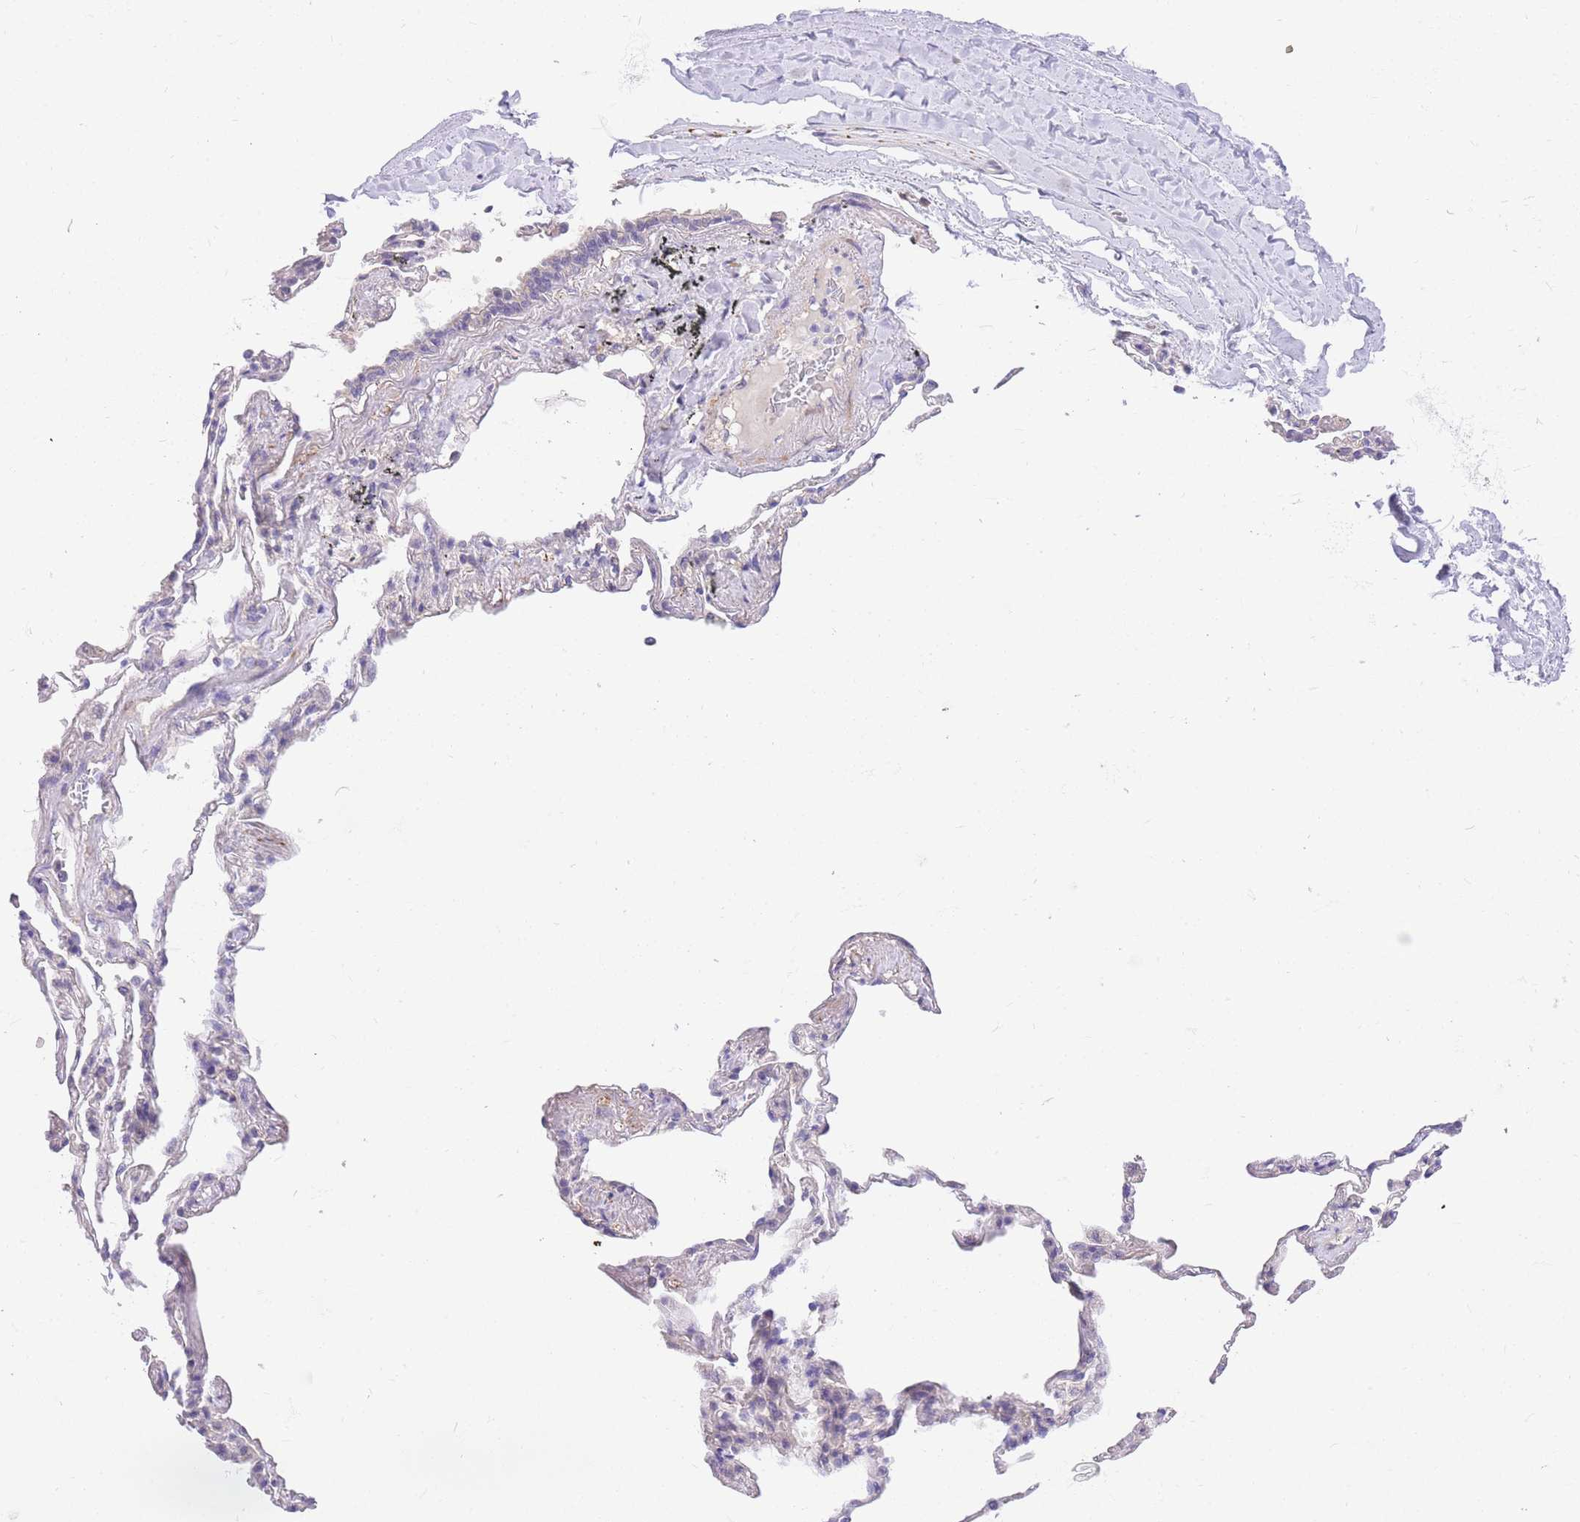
{"staining": {"intensity": "negative", "quantity": "none", "location": "none"}, "tissue": "adipose tissue", "cell_type": "Adipocytes", "image_type": "normal", "snomed": [{"axis": "morphology", "description": "Normal tissue, NOS"}, {"axis": "topography", "description": "Lymph node"}, {"axis": "topography", "description": "Bronchus"}], "caption": "Photomicrograph shows no protein expression in adipocytes of benign adipose tissue. (DAB (3,3'-diaminobenzidine) IHC visualized using brightfield microscopy, high magnification).", "gene": "S100PBP", "patient": {"sex": "male", "age": 63}}